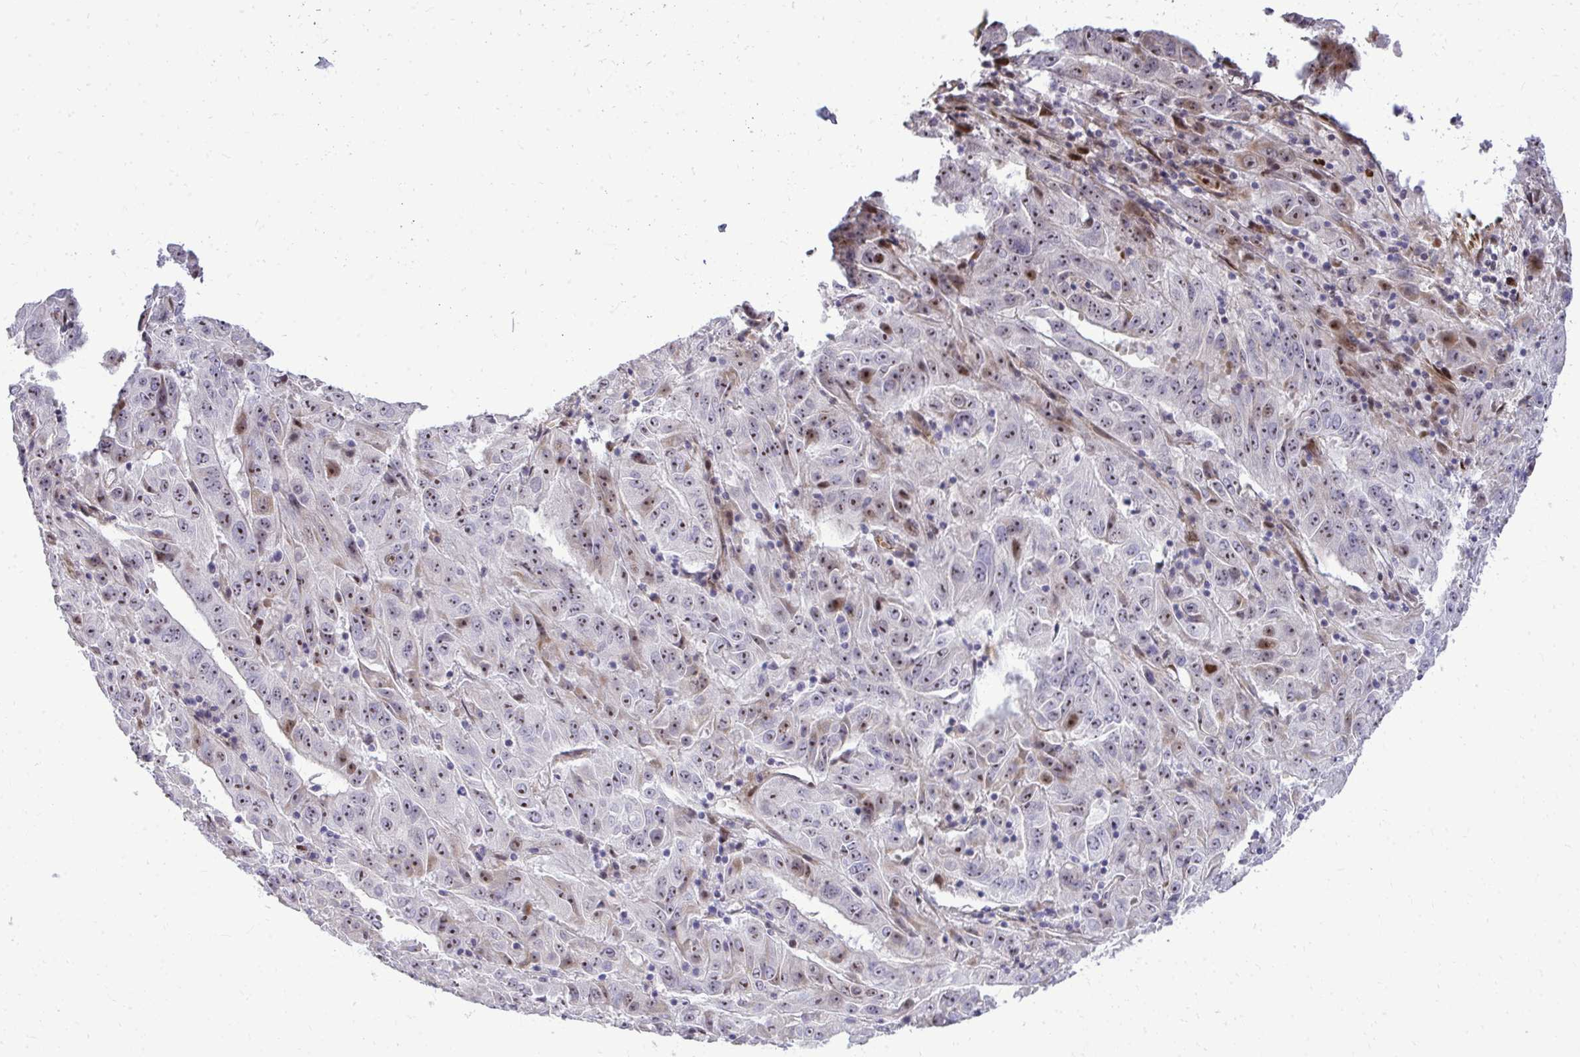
{"staining": {"intensity": "moderate", "quantity": "25%-75%", "location": "nuclear"}, "tissue": "pancreatic cancer", "cell_type": "Tumor cells", "image_type": "cancer", "snomed": [{"axis": "morphology", "description": "Adenocarcinoma, NOS"}, {"axis": "topography", "description": "Pancreas"}], "caption": "The immunohistochemical stain shows moderate nuclear expression in tumor cells of pancreatic cancer tissue.", "gene": "DLX4", "patient": {"sex": "male", "age": 63}}